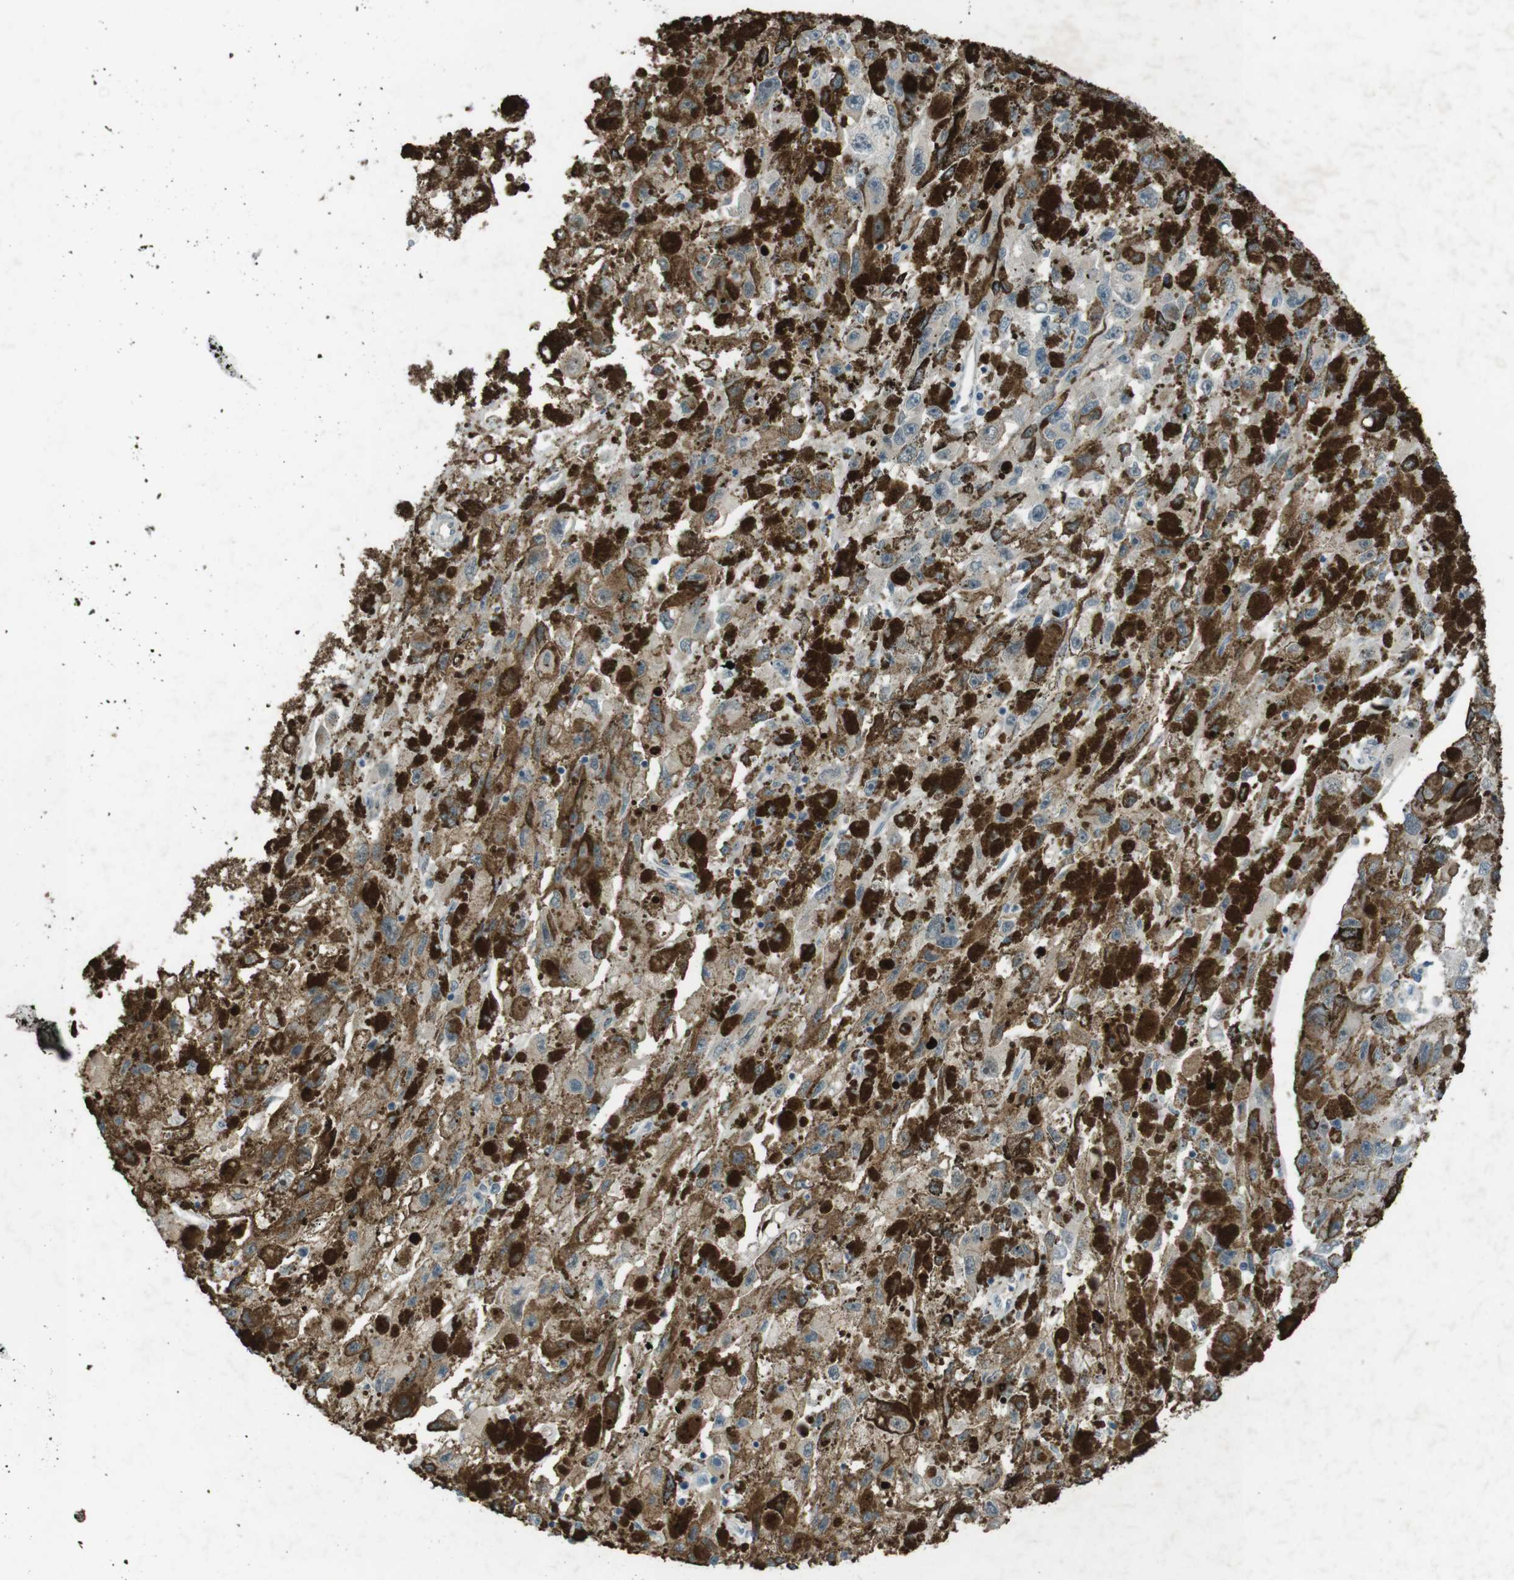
{"staining": {"intensity": "negative", "quantity": "none", "location": "none"}, "tissue": "melanoma", "cell_type": "Tumor cells", "image_type": "cancer", "snomed": [{"axis": "morphology", "description": "Malignant melanoma, NOS"}, {"axis": "topography", "description": "Skin"}], "caption": "This is a micrograph of IHC staining of malignant melanoma, which shows no staining in tumor cells.", "gene": "ZDHHC20", "patient": {"sex": "female", "age": 104}}